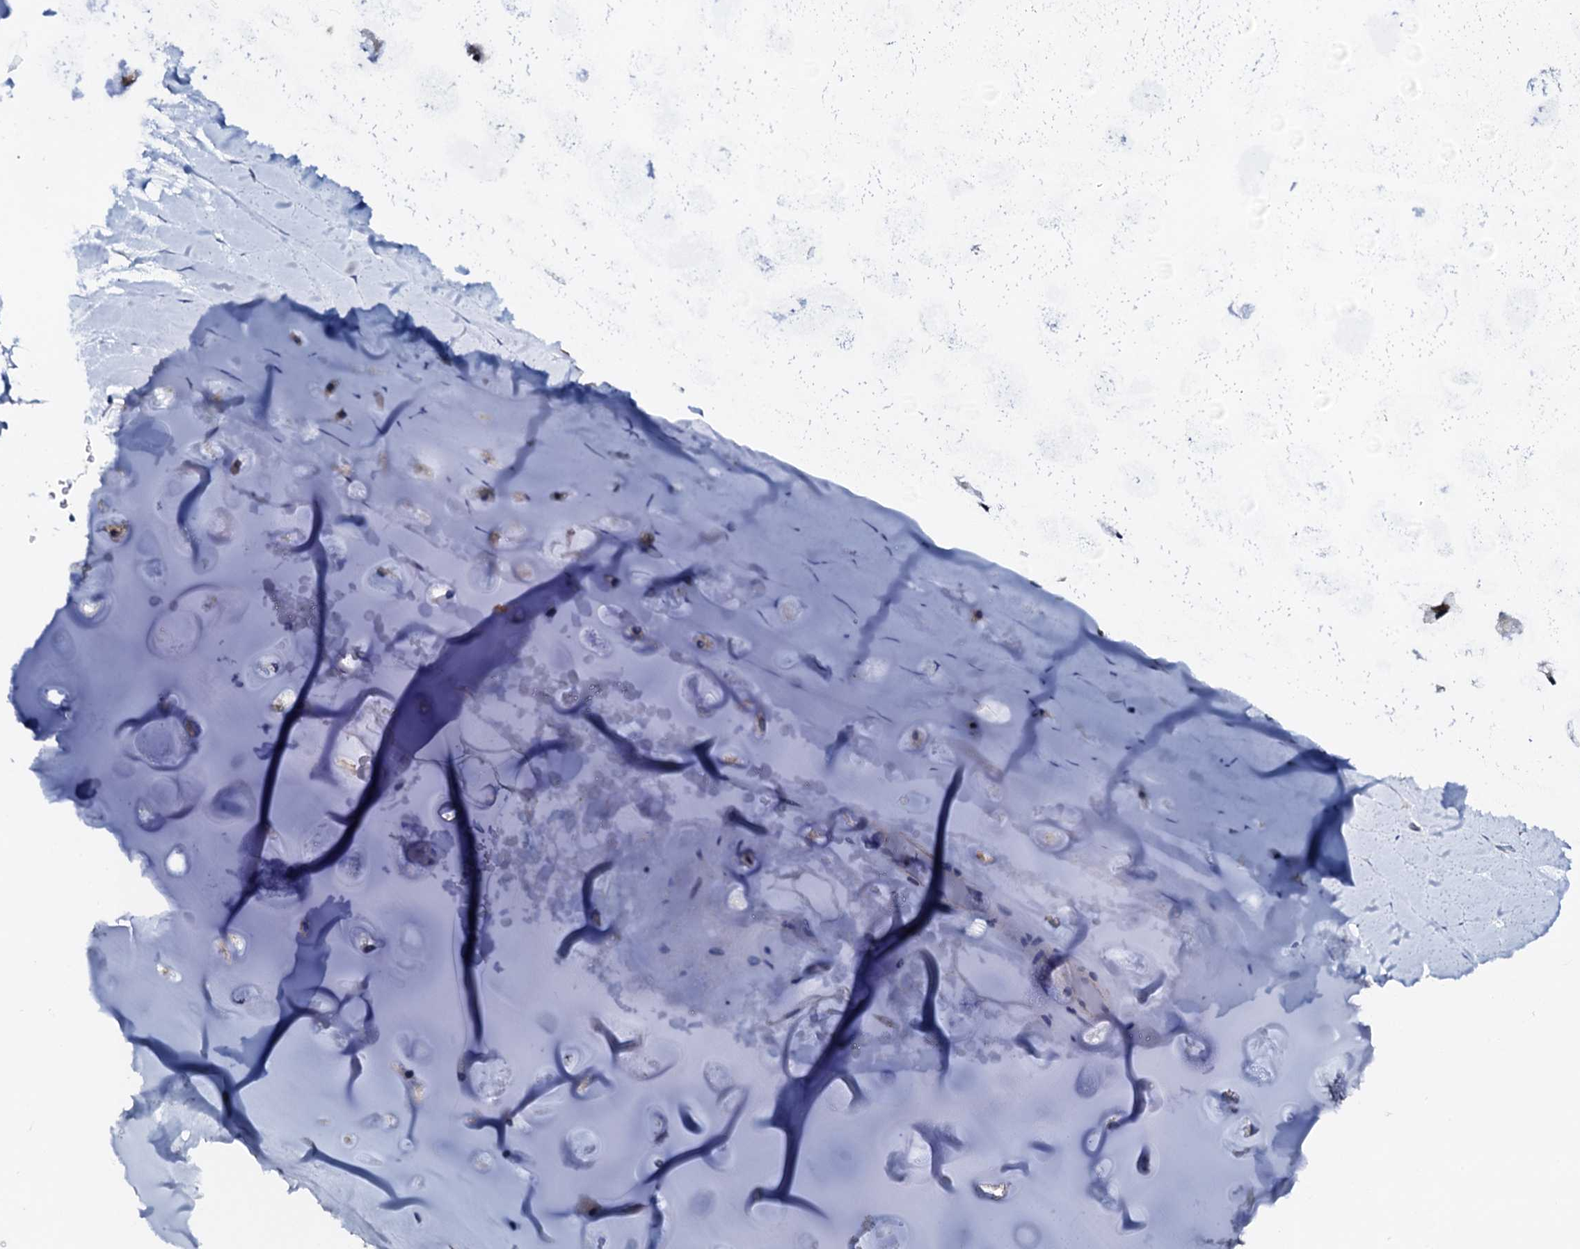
{"staining": {"intensity": "negative", "quantity": "none", "location": "none"}, "tissue": "adipose tissue", "cell_type": "Adipocytes", "image_type": "normal", "snomed": [{"axis": "morphology", "description": "Normal tissue, NOS"}, {"axis": "morphology", "description": "Squamous cell carcinoma, NOS"}, {"axis": "topography", "description": "Lymph node"}, {"axis": "topography", "description": "Bronchus"}, {"axis": "topography", "description": "Lung"}], "caption": "Immunohistochemistry micrograph of normal adipose tissue: human adipose tissue stained with DAB shows no significant protein positivity in adipocytes.", "gene": "NUP58", "patient": {"sex": "male", "age": 66}}